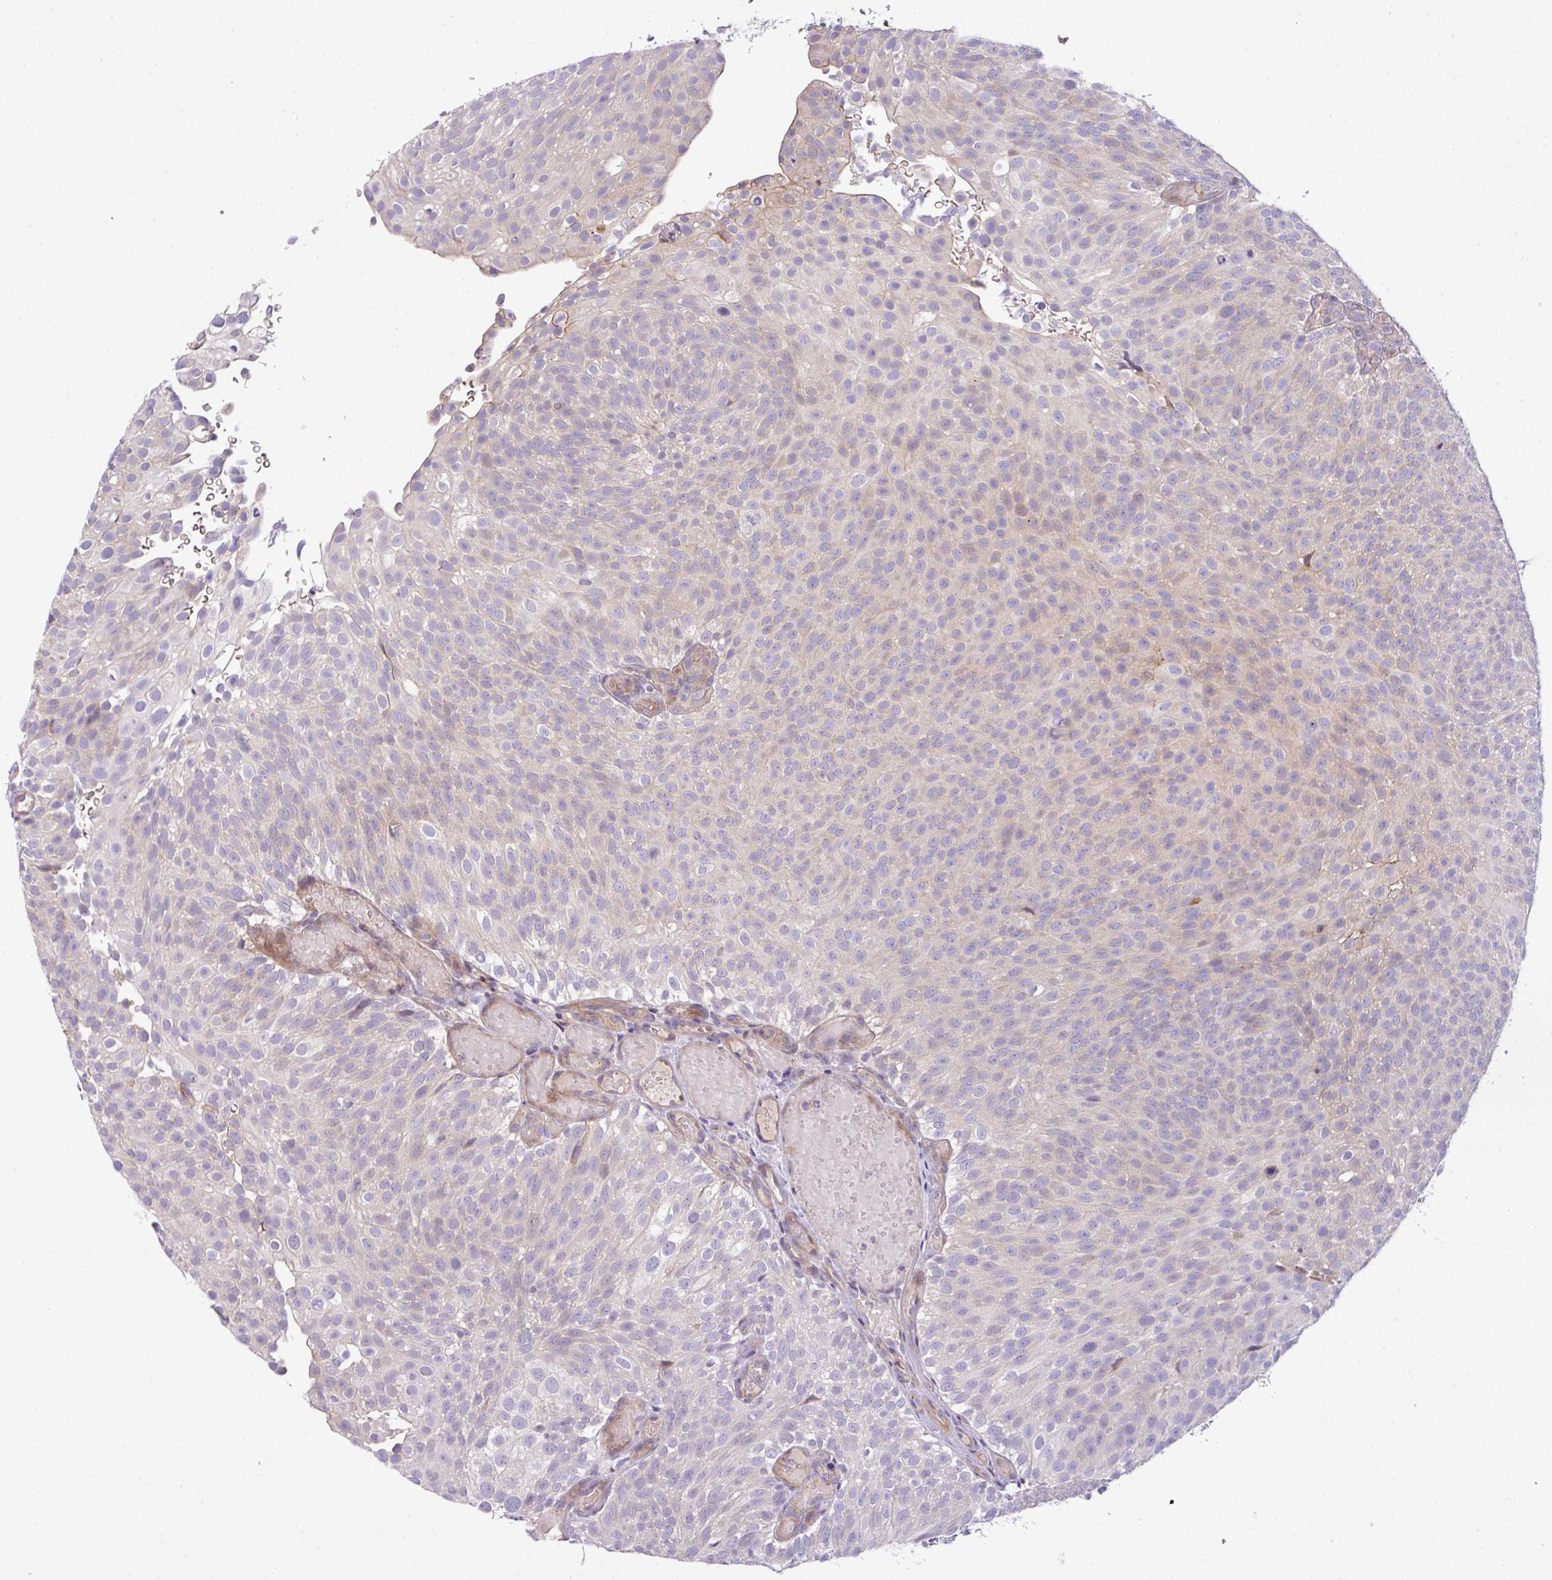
{"staining": {"intensity": "weak", "quantity": "<25%", "location": "cytoplasmic/membranous"}, "tissue": "urothelial cancer", "cell_type": "Tumor cells", "image_type": "cancer", "snomed": [{"axis": "morphology", "description": "Urothelial carcinoma, Low grade"}, {"axis": "topography", "description": "Urinary bladder"}], "caption": "The image exhibits no staining of tumor cells in urothelial carcinoma (low-grade).", "gene": "PIK3R5", "patient": {"sex": "male", "age": 78}}